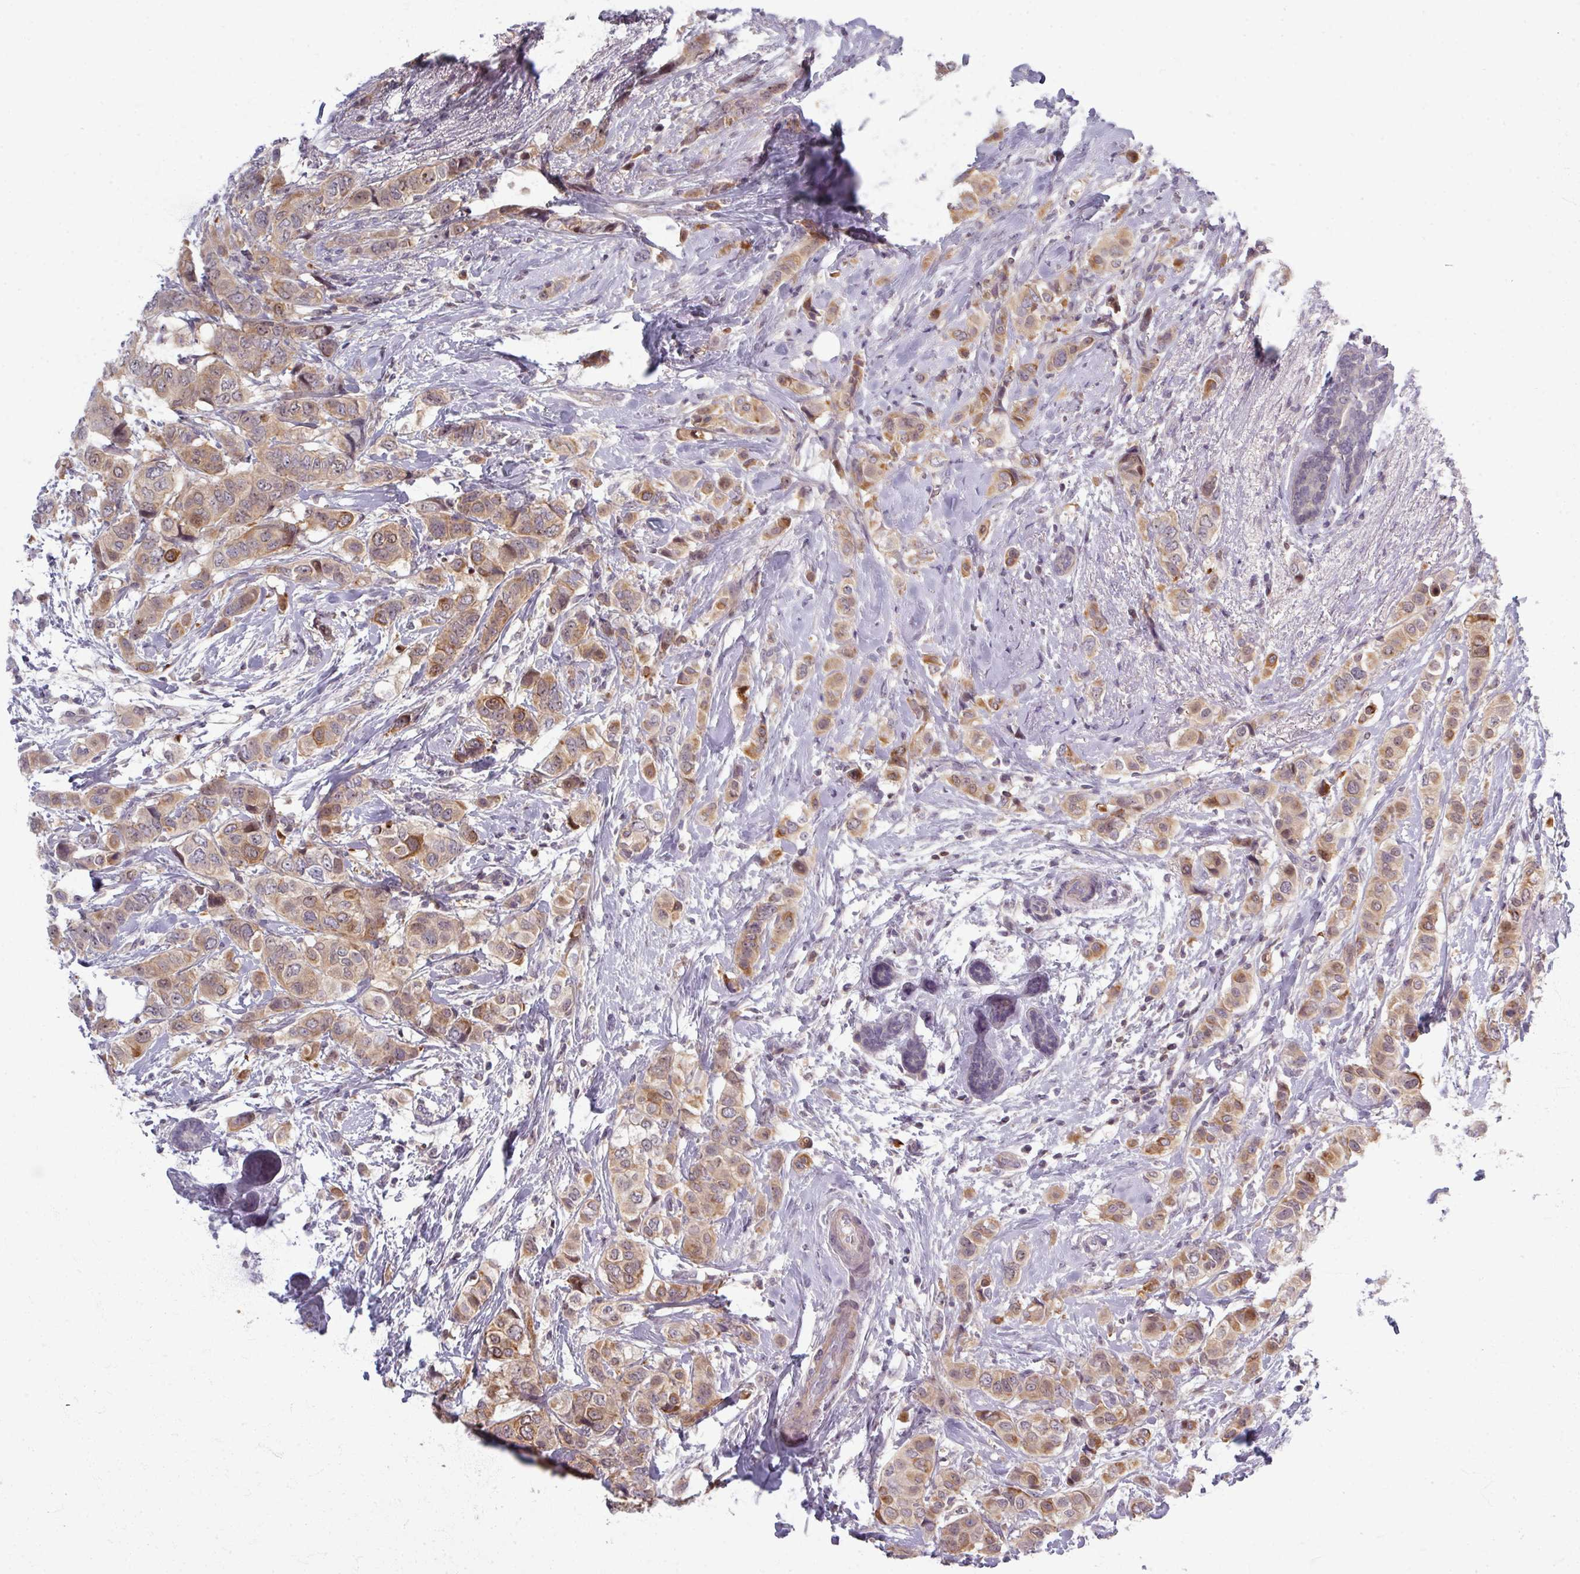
{"staining": {"intensity": "moderate", "quantity": ">75%", "location": "cytoplasmic/membranous"}, "tissue": "breast cancer", "cell_type": "Tumor cells", "image_type": "cancer", "snomed": [{"axis": "morphology", "description": "Lobular carcinoma"}, {"axis": "topography", "description": "Breast"}], "caption": "Protein expression analysis of human breast lobular carcinoma reveals moderate cytoplasmic/membranous staining in about >75% of tumor cells.", "gene": "TTLL7", "patient": {"sex": "female", "age": 51}}